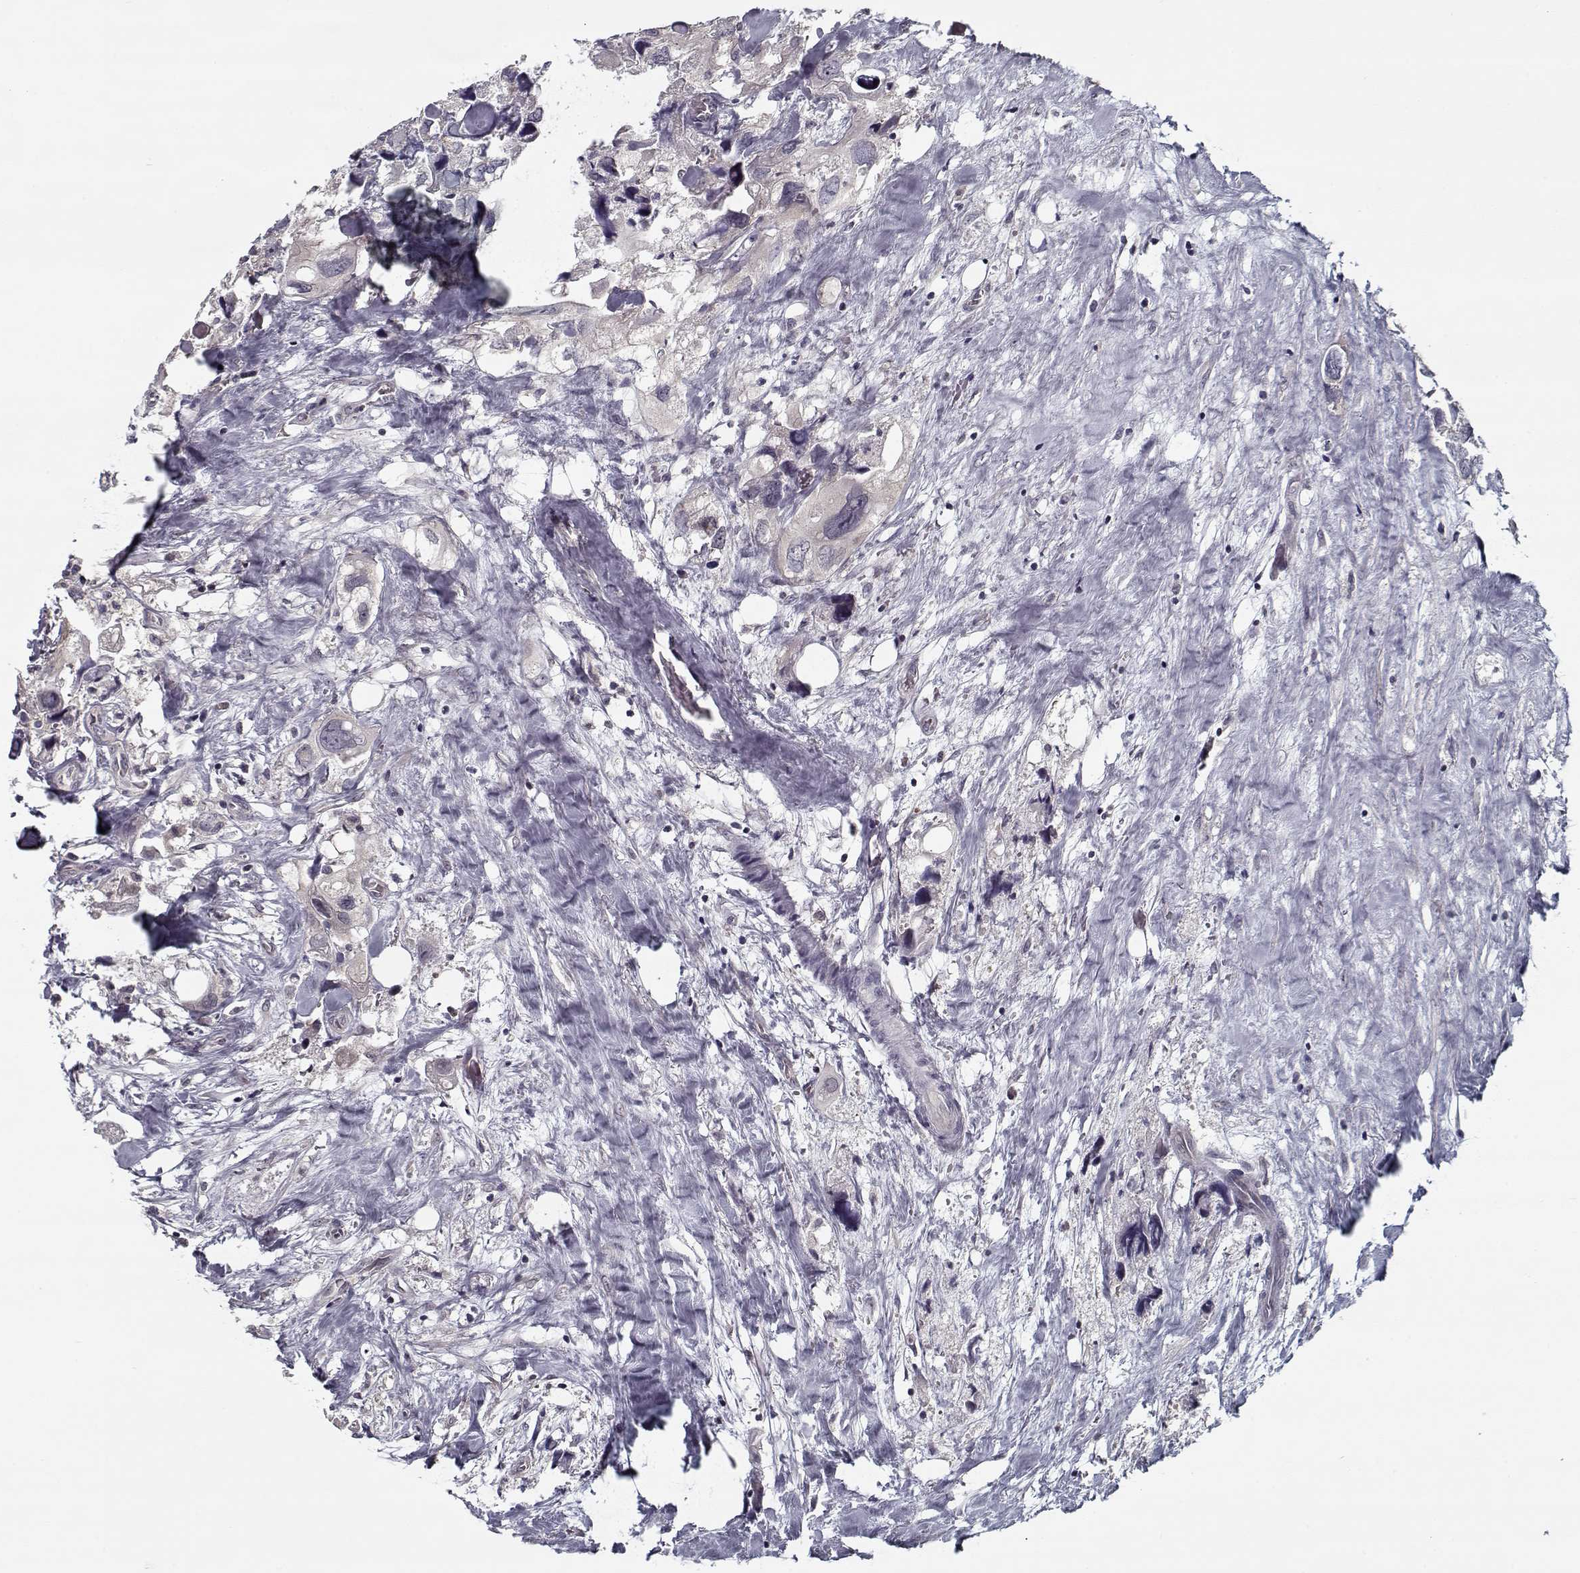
{"staining": {"intensity": "negative", "quantity": "none", "location": "none"}, "tissue": "urothelial cancer", "cell_type": "Tumor cells", "image_type": "cancer", "snomed": [{"axis": "morphology", "description": "Urothelial carcinoma, High grade"}, {"axis": "topography", "description": "Urinary bladder"}], "caption": "Immunohistochemistry histopathology image of urothelial carcinoma (high-grade) stained for a protein (brown), which reveals no expression in tumor cells.", "gene": "TESPA1", "patient": {"sex": "male", "age": 59}}